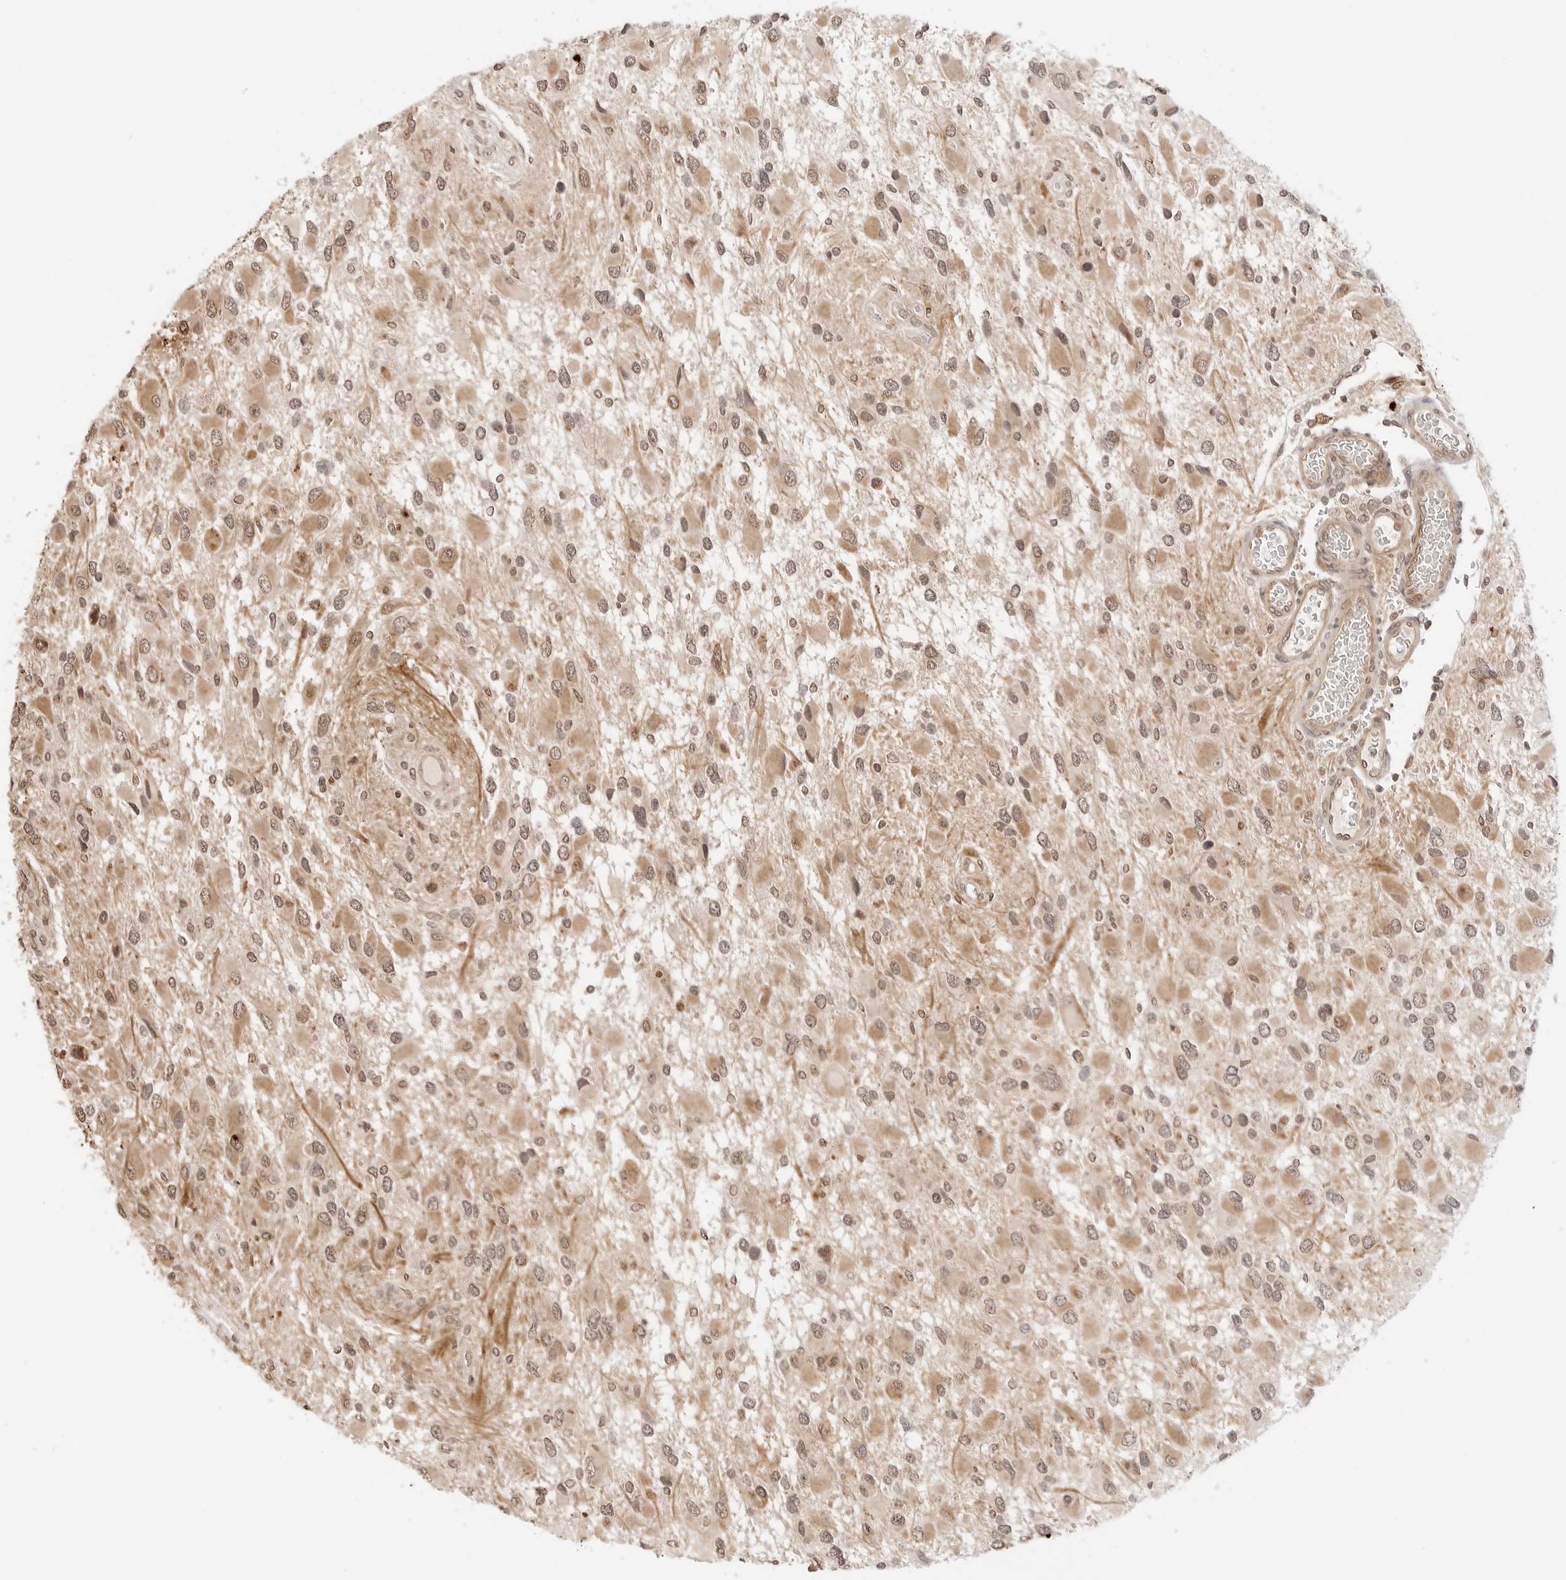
{"staining": {"intensity": "moderate", "quantity": ">75%", "location": "cytoplasmic/membranous,nuclear"}, "tissue": "glioma", "cell_type": "Tumor cells", "image_type": "cancer", "snomed": [{"axis": "morphology", "description": "Glioma, malignant, High grade"}, {"axis": "topography", "description": "Brain"}], "caption": "IHC (DAB) staining of malignant high-grade glioma reveals moderate cytoplasmic/membranous and nuclear protein positivity in approximately >75% of tumor cells.", "gene": "GPR34", "patient": {"sex": "male", "age": 53}}